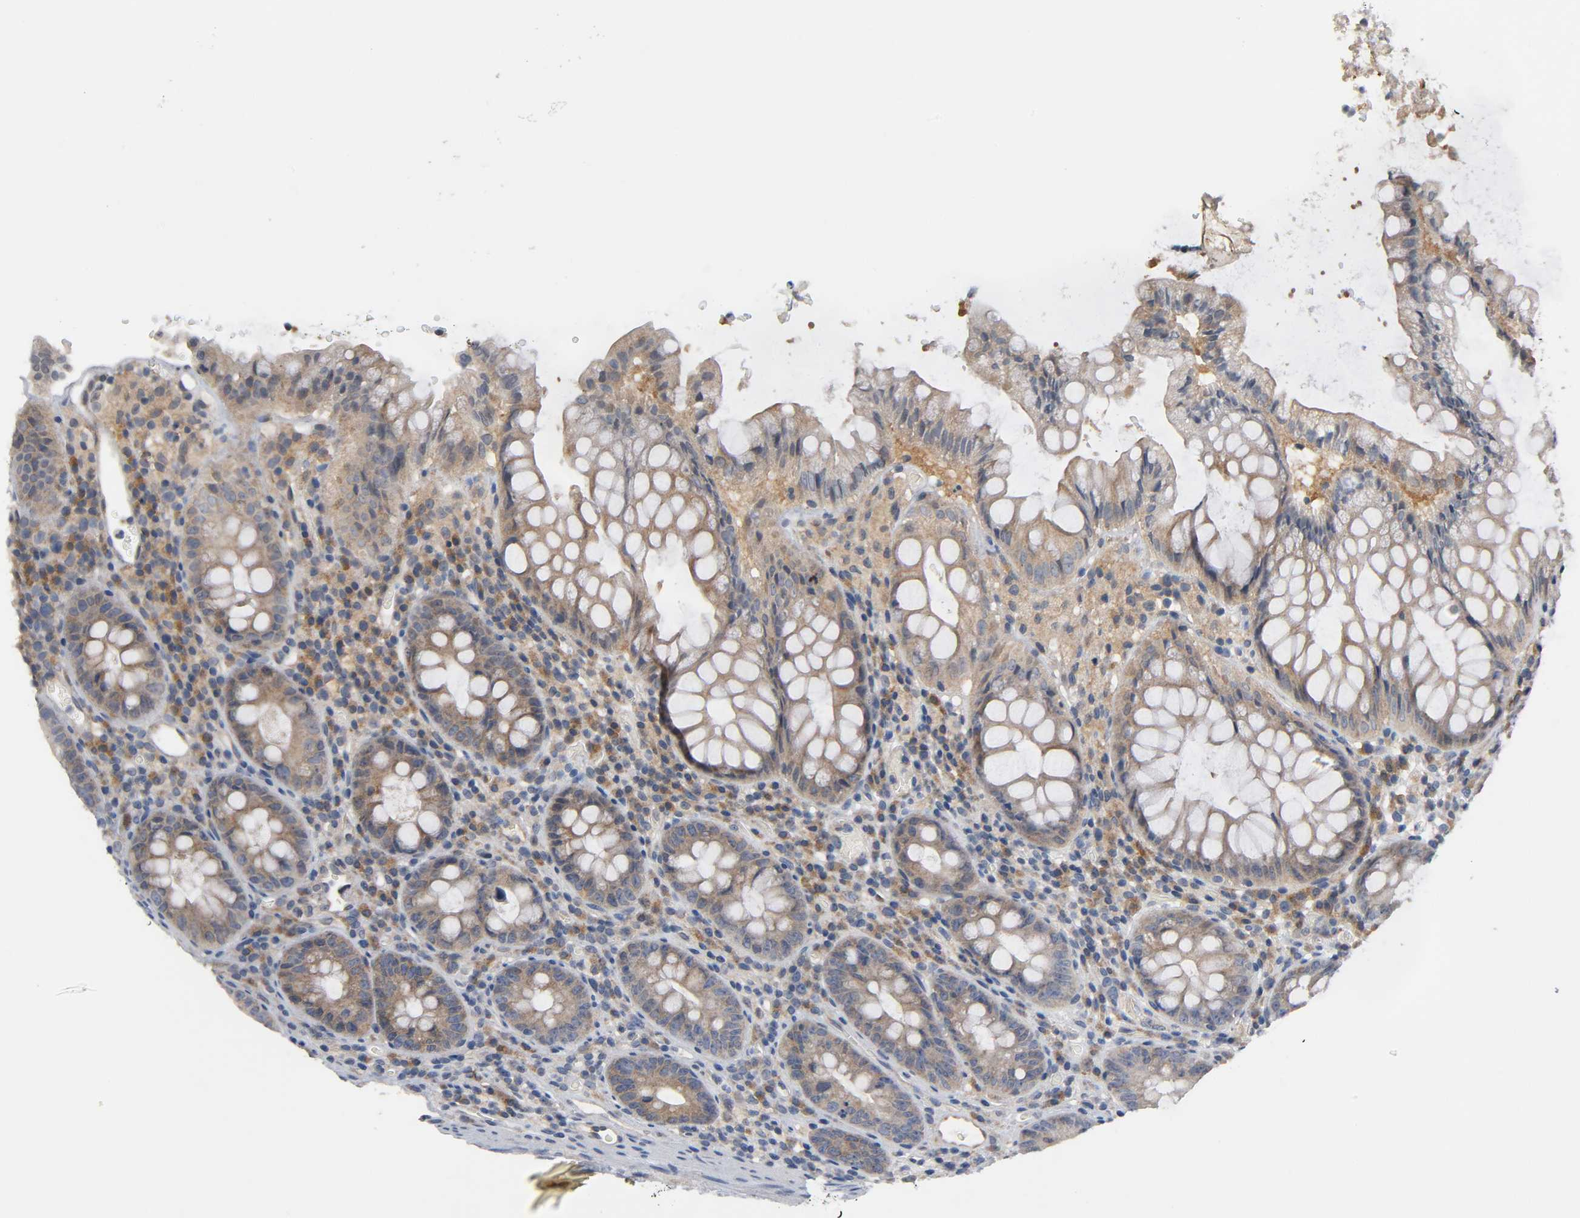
{"staining": {"intensity": "weak", "quantity": "<25%", "location": "cytoplasmic/membranous"}, "tissue": "colon", "cell_type": "Endothelial cells", "image_type": "normal", "snomed": [{"axis": "morphology", "description": "Normal tissue, NOS"}, {"axis": "topography", "description": "Colon"}], "caption": "IHC of benign human colon demonstrates no expression in endothelial cells. The staining is performed using DAB (3,3'-diaminobenzidine) brown chromogen with nuclei counter-stained in using hematoxylin.", "gene": "HDAC6", "patient": {"sex": "female", "age": 46}}